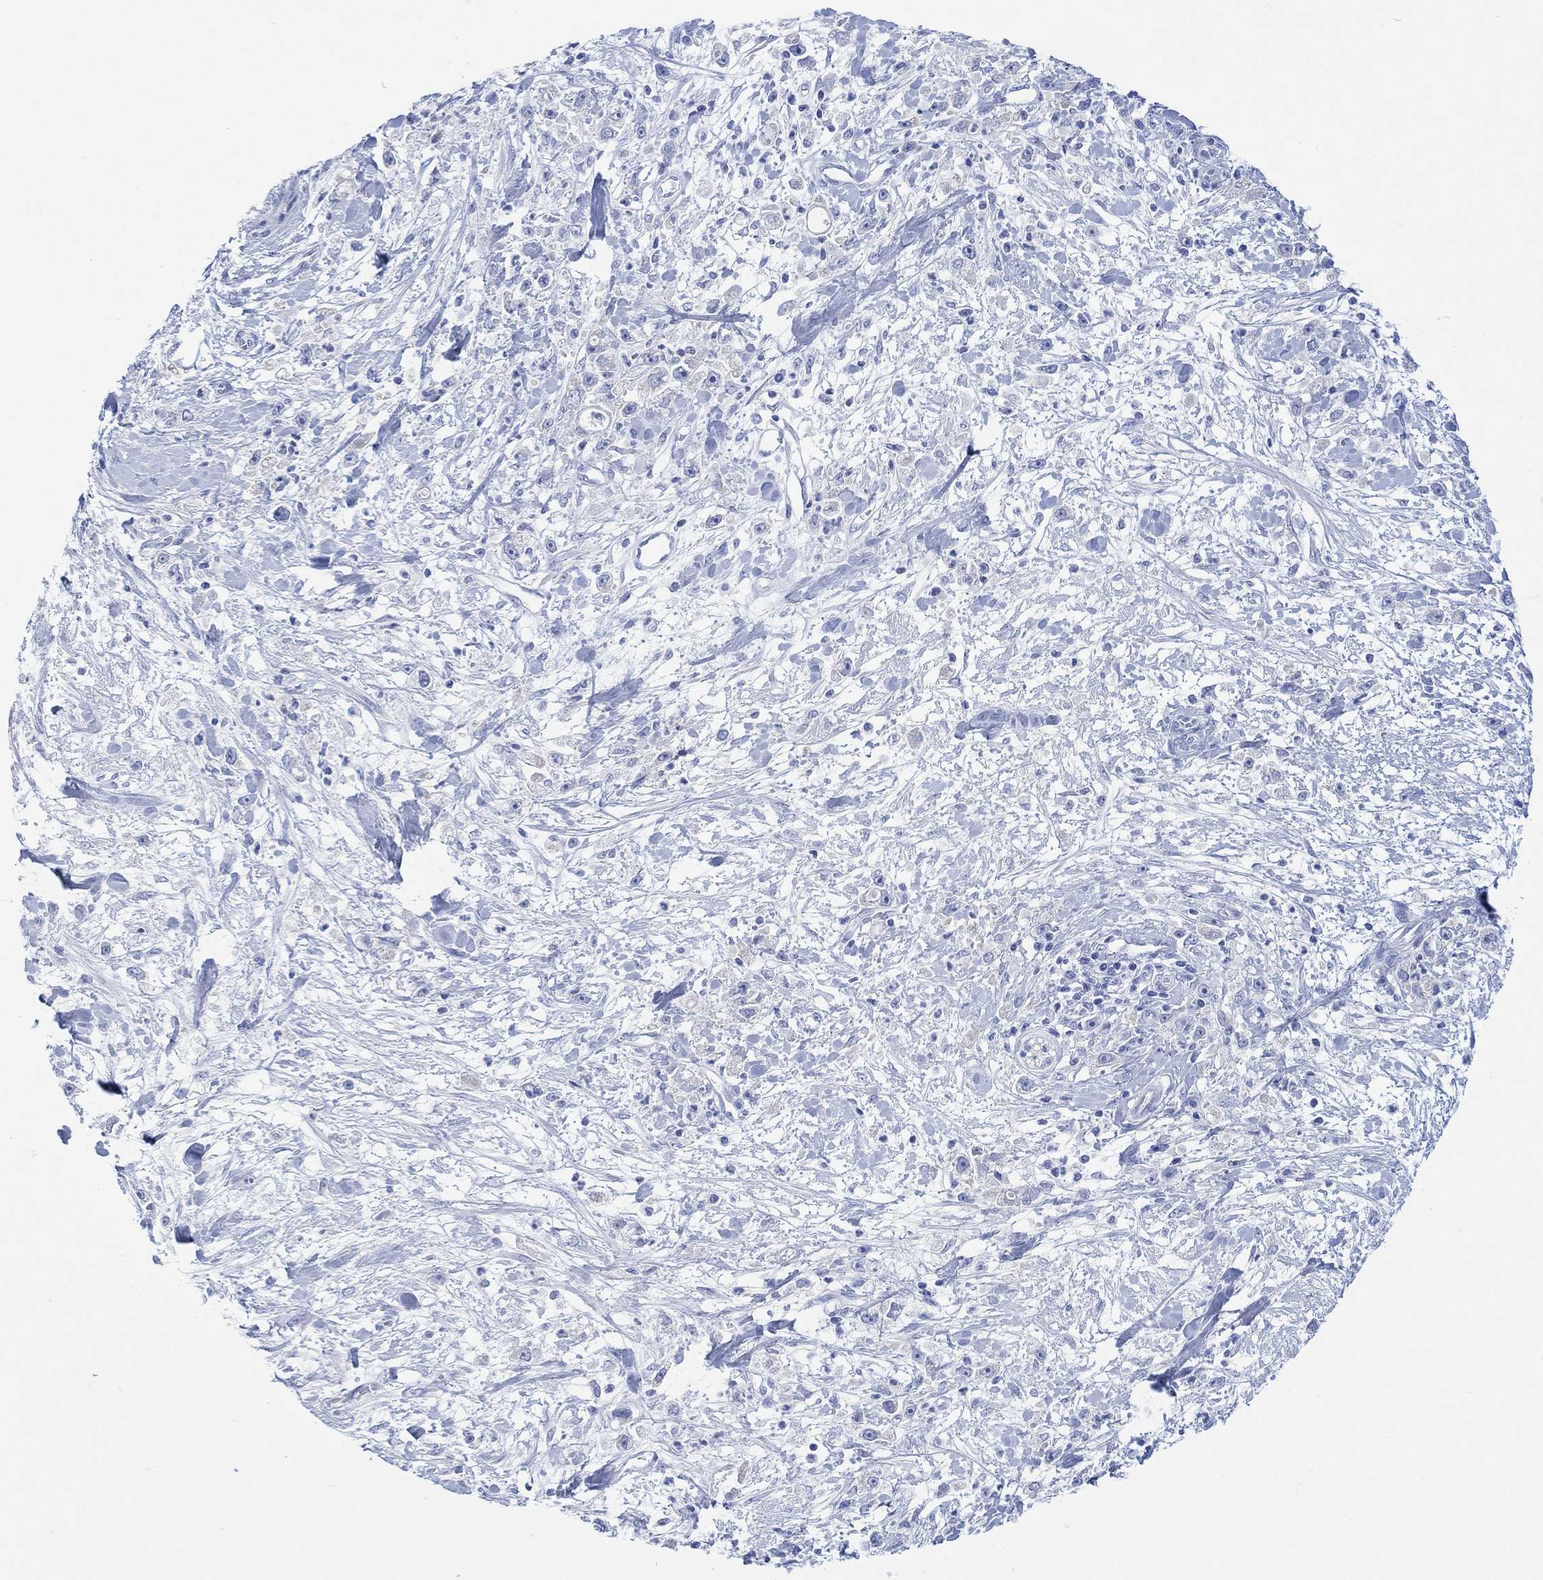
{"staining": {"intensity": "negative", "quantity": "none", "location": "none"}, "tissue": "stomach cancer", "cell_type": "Tumor cells", "image_type": "cancer", "snomed": [{"axis": "morphology", "description": "Adenocarcinoma, NOS"}, {"axis": "topography", "description": "Stomach"}], "caption": "Stomach adenocarcinoma stained for a protein using IHC demonstrates no expression tumor cells.", "gene": "CALCA", "patient": {"sex": "female", "age": 59}}